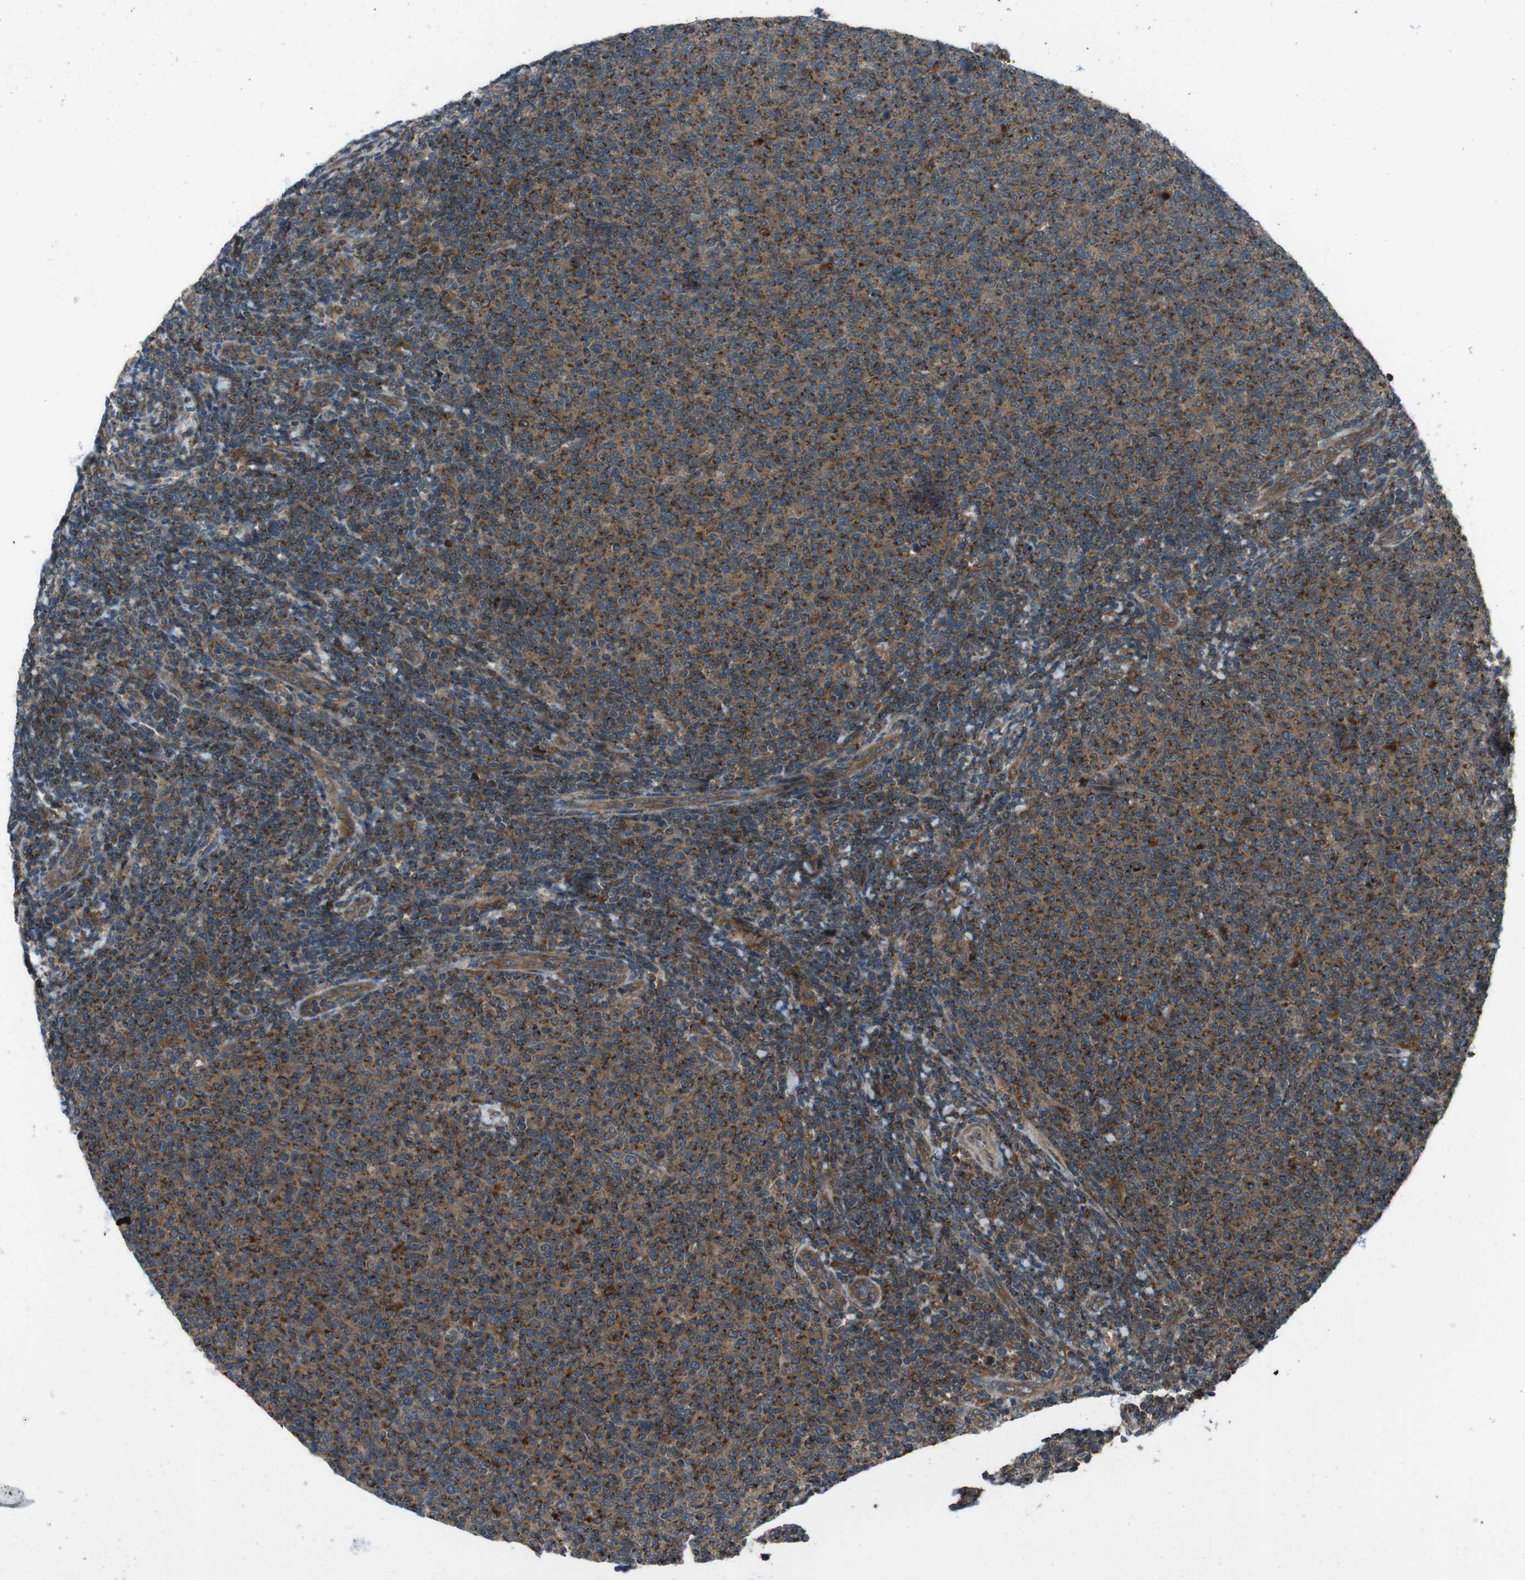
{"staining": {"intensity": "strong", "quantity": ">75%", "location": "cytoplasmic/membranous"}, "tissue": "lymphoma", "cell_type": "Tumor cells", "image_type": "cancer", "snomed": [{"axis": "morphology", "description": "Malignant lymphoma, non-Hodgkin's type, Low grade"}, {"axis": "topography", "description": "Lymph node"}], "caption": "Low-grade malignant lymphoma, non-Hodgkin's type tissue exhibits strong cytoplasmic/membranous staining in approximately >75% of tumor cells, visualized by immunohistochemistry.", "gene": "SLC27A4", "patient": {"sex": "male", "age": 66}}